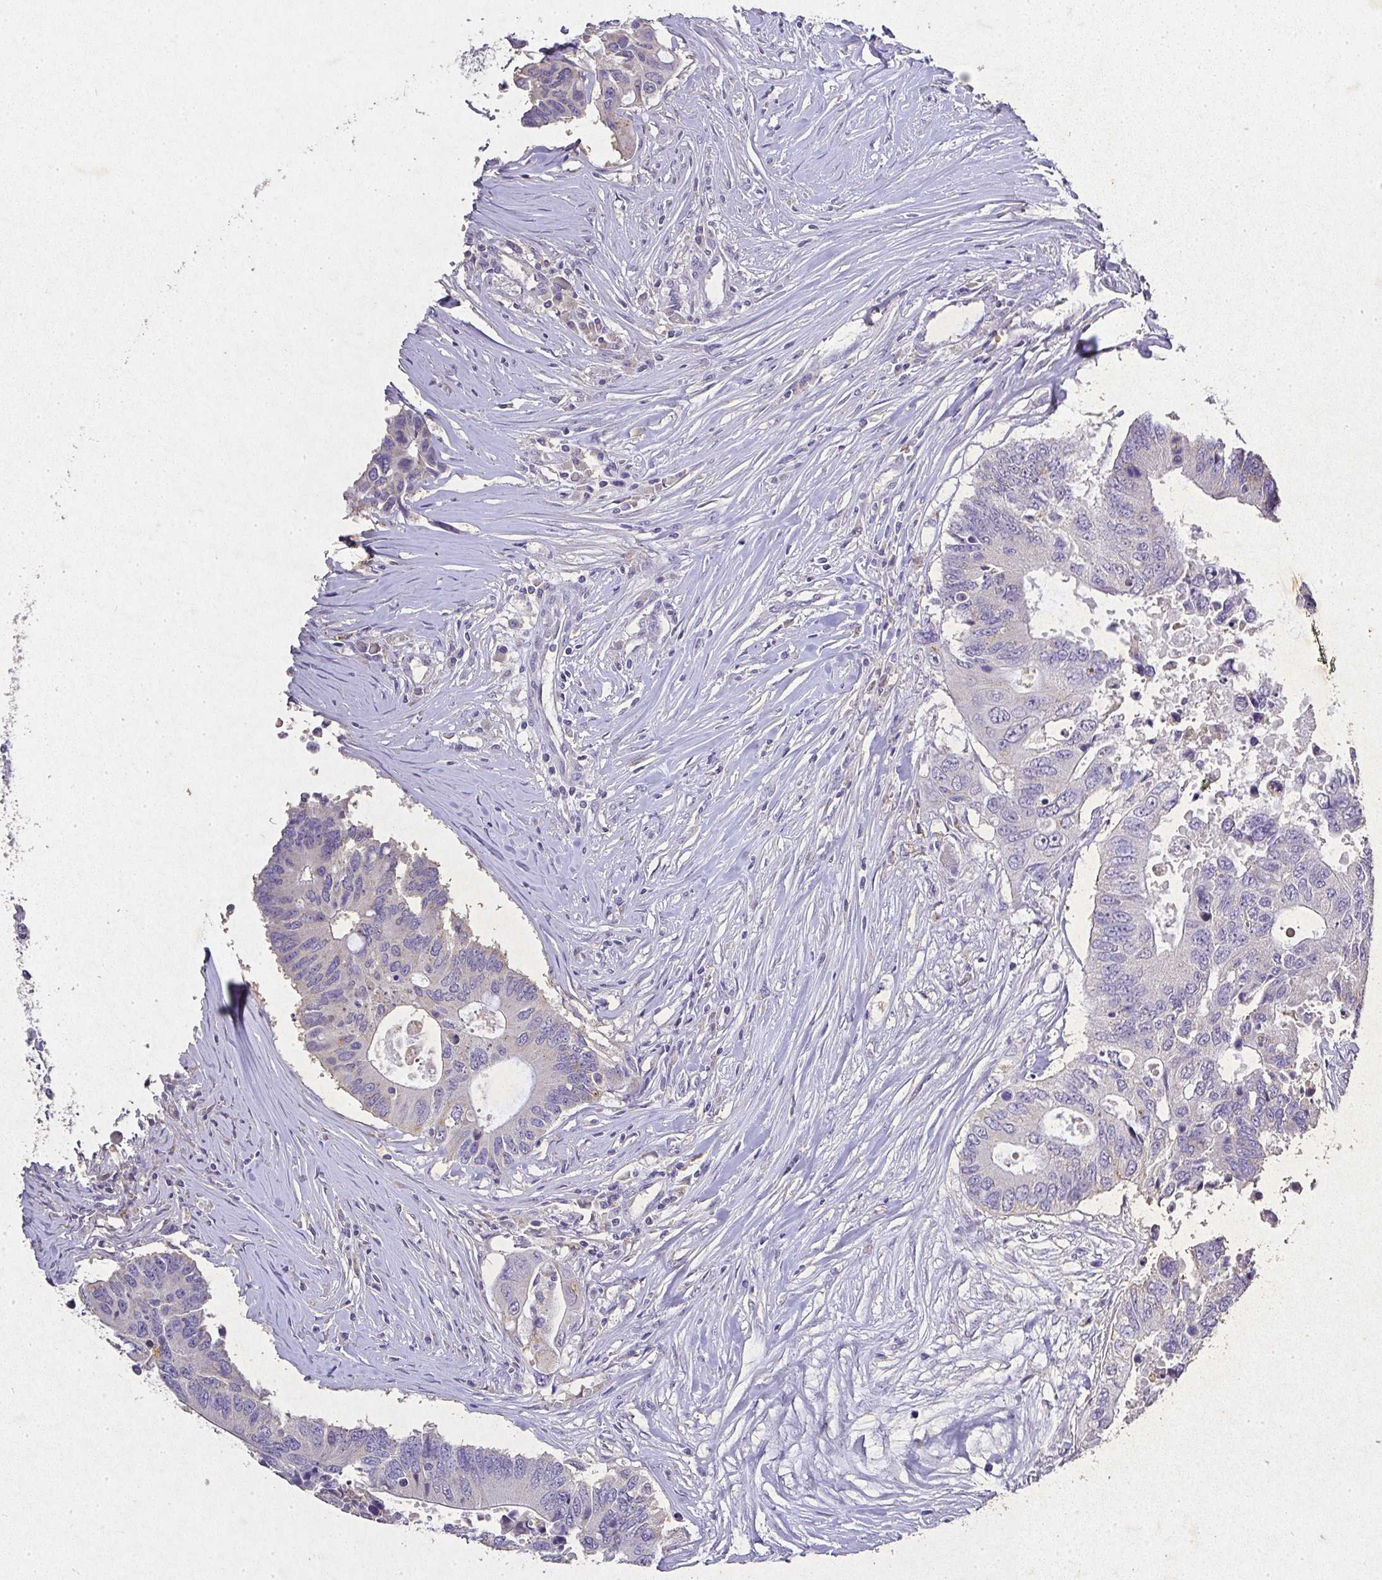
{"staining": {"intensity": "negative", "quantity": "none", "location": "none"}, "tissue": "colorectal cancer", "cell_type": "Tumor cells", "image_type": "cancer", "snomed": [{"axis": "morphology", "description": "Adenocarcinoma, NOS"}, {"axis": "topography", "description": "Colon"}], "caption": "Tumor cells are negative for protein expression in human adenocarcinoma (colorectal).", "gene": "RPS2", "patient": {"sex": "male", "age": 71}}